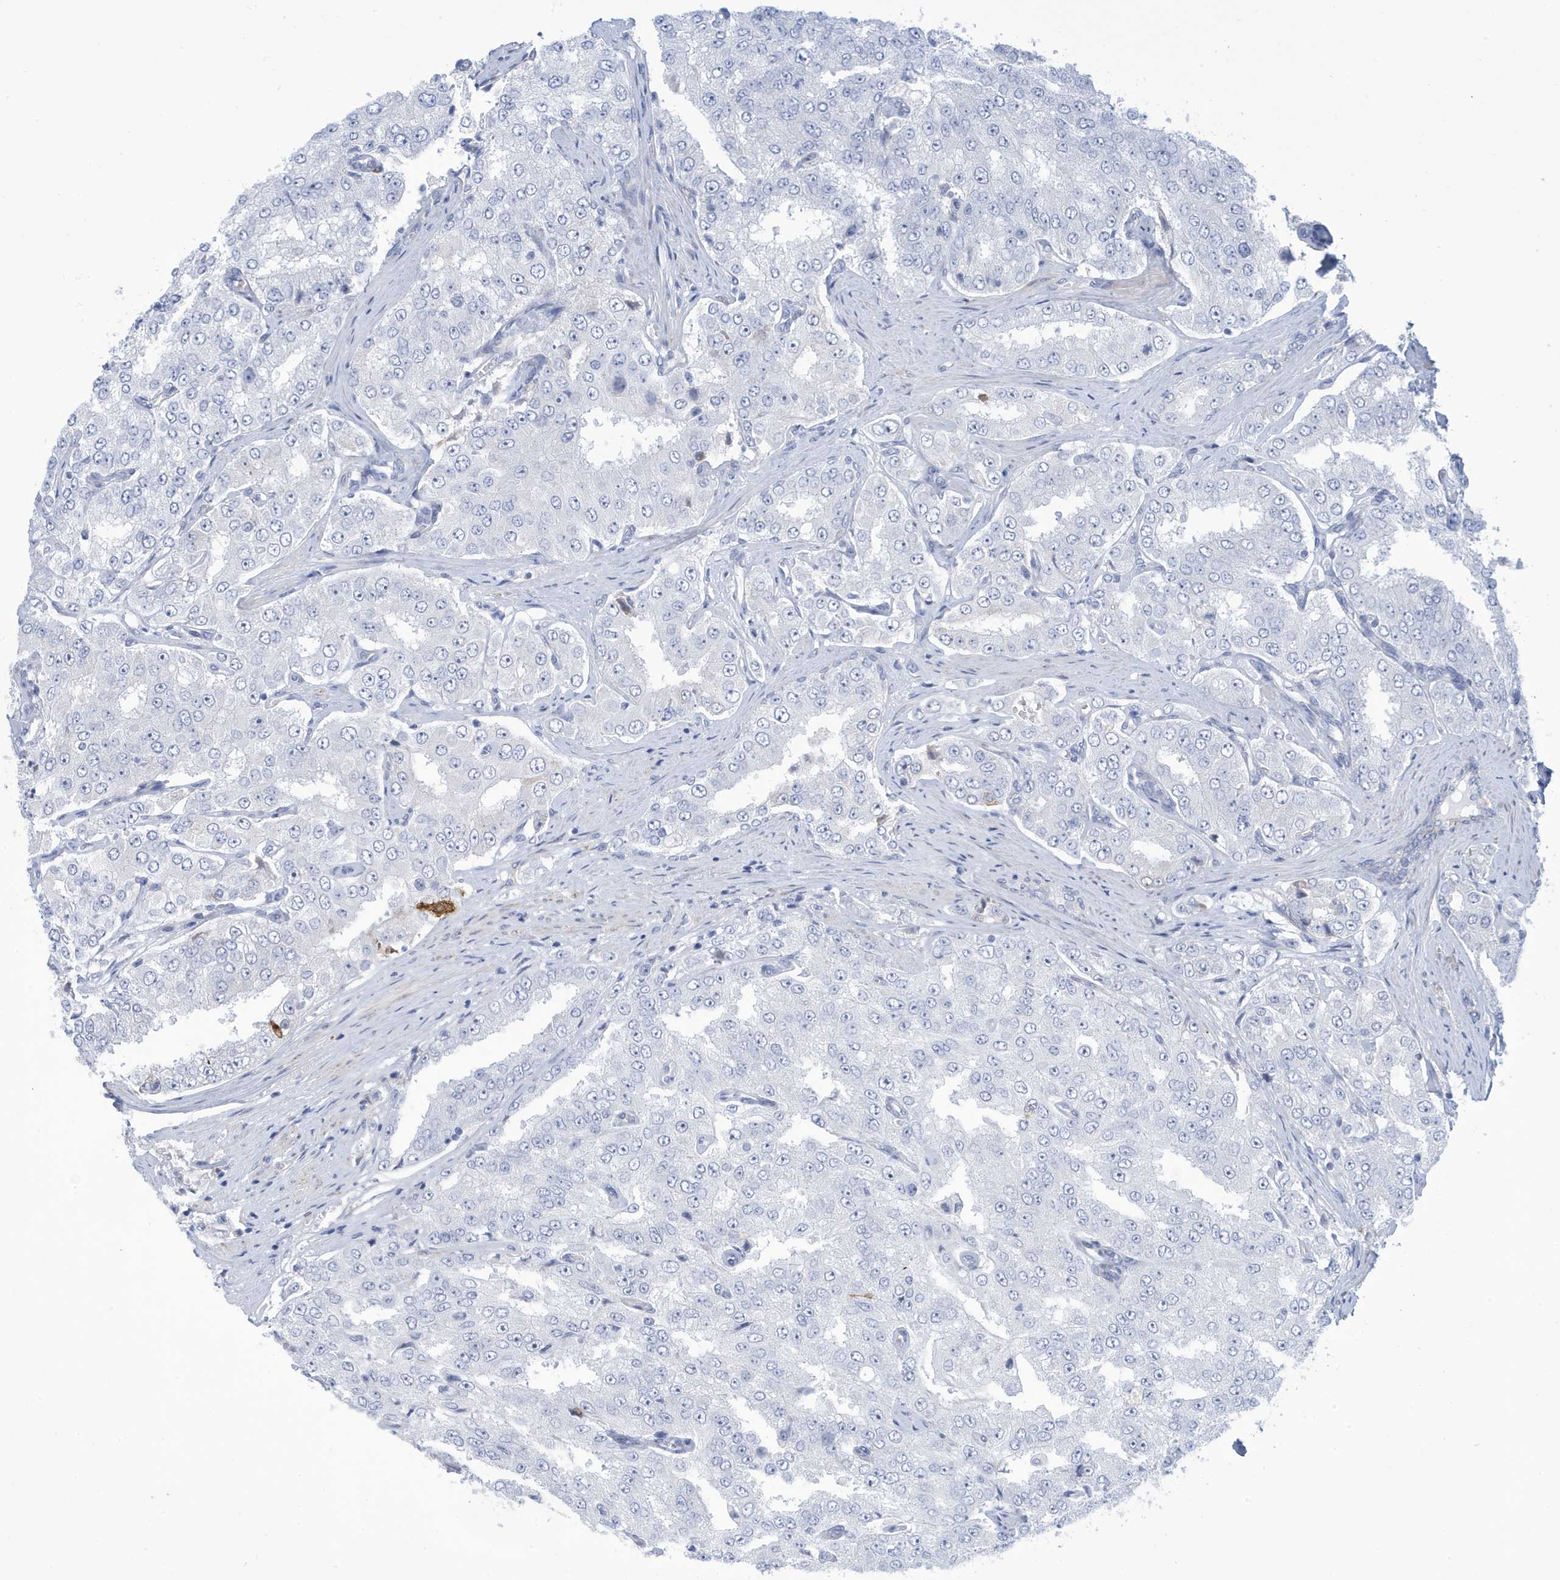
{"staining": {"intensity": "negative", "quantity": "none", "location": "none"}, "tissue": "prostate cancer", "cell_type": "Tumor cells", "image_type": "cancer", "snomed": [{"axis": "morphology", "description": "Adenocarcinoma, High grade"}, {"axis": "topography", "description": "Prostate"}], "caption": "Adenocarcinoma (high-grade) (prostate) was stained to show a protein in brown. There is no significant expression in tumor cells.", "gene": "SEMA3F", "patient": {"sex": "male", "age": 58}}